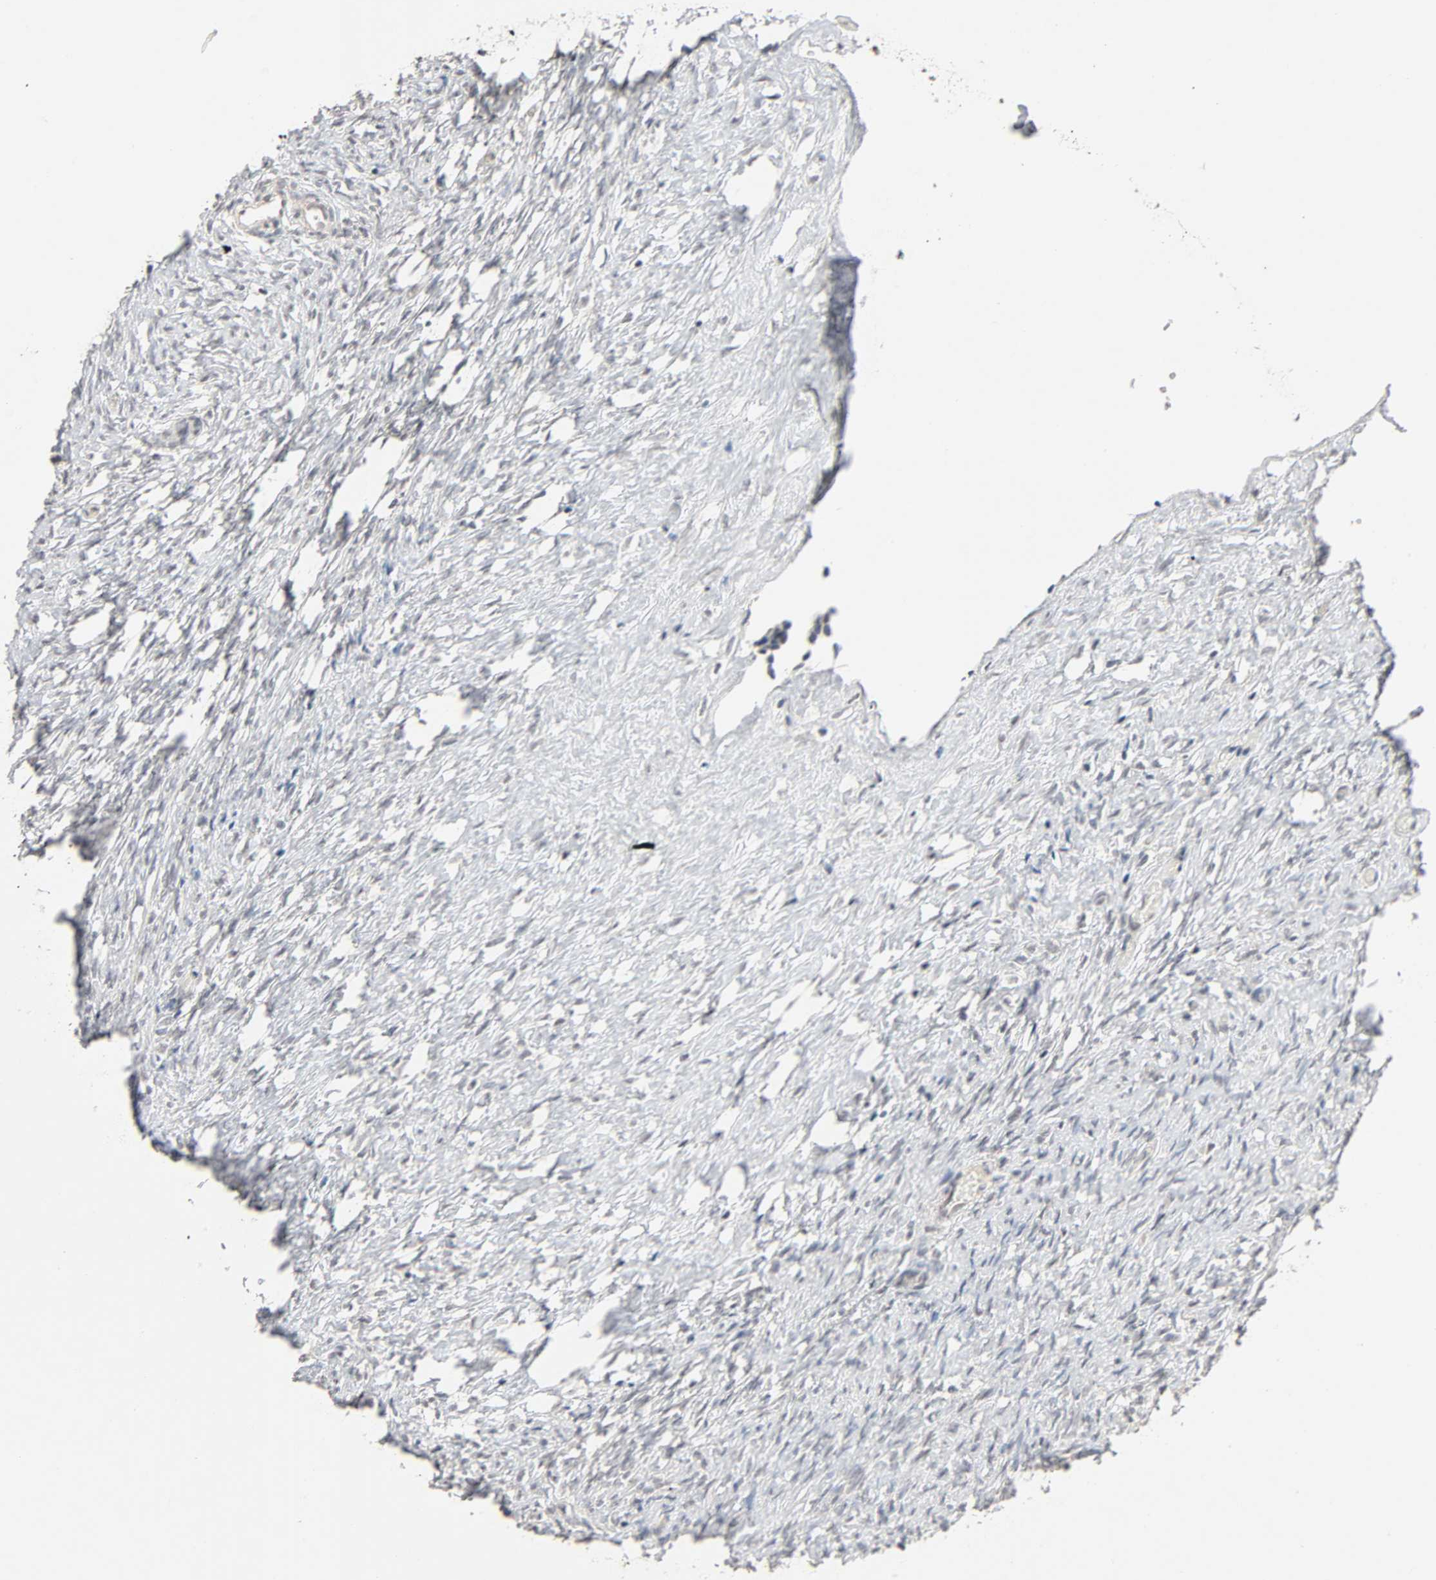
{"staining": {"intensity": "negative", "quantity": "none", "location": "none"}, "tissue": "ovary", "cell_type": "Ovarian stroma cells", "image_type": "normal", "snomed": [{"axis": "morphology", "description": "Normal tissue, NOS"}, {"axis": "topography", "description": "Ovary"}], "caption": "Immunohistochemical staining of benign human ovary exhibits no significant staining in ovarian stroma cells. Nuclei are stained in blue.", "gene": "MAPKAPK5", "patient": {"sex": "female", "age": 35}}